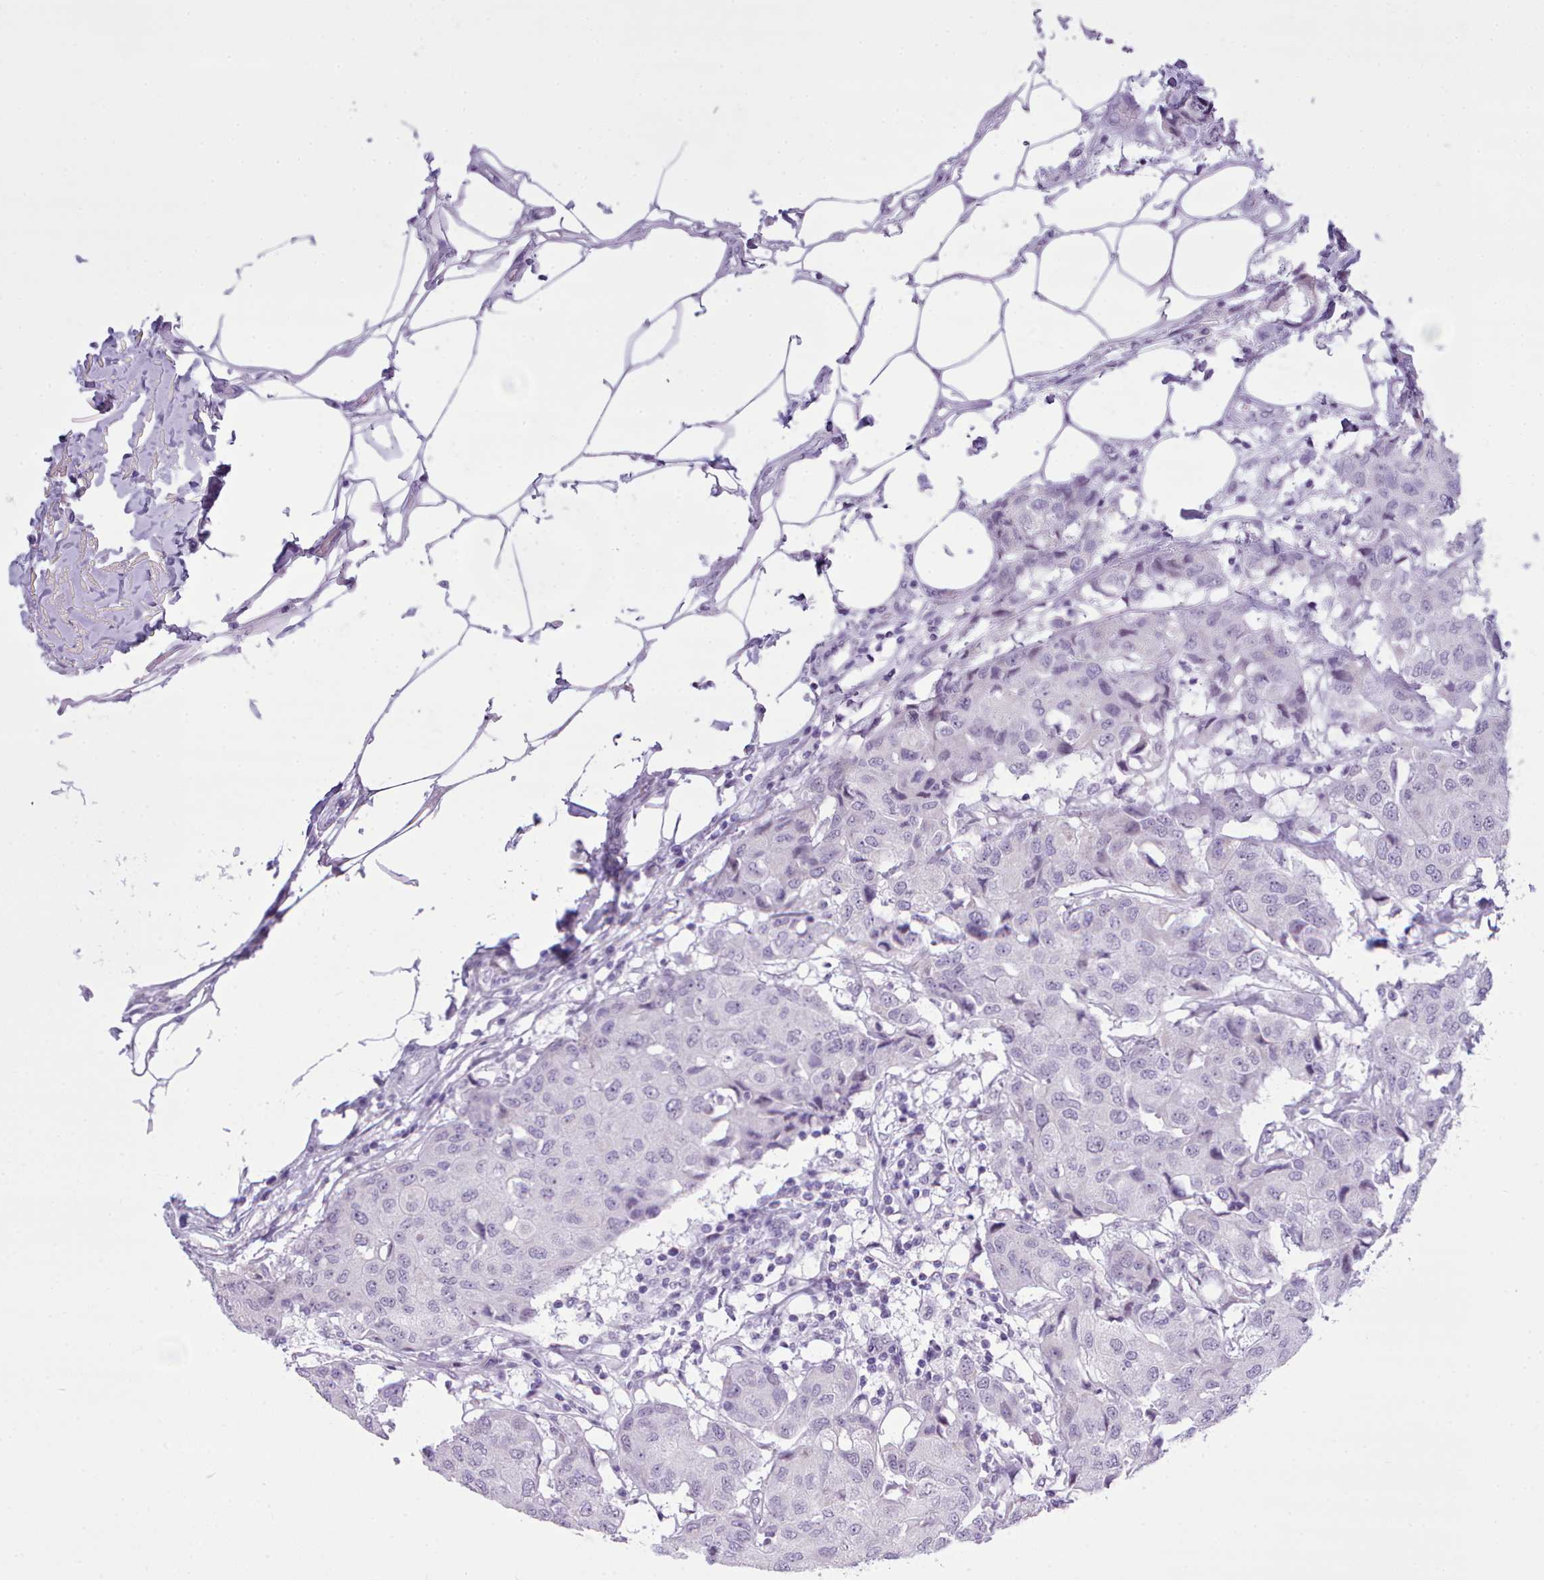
{"staining": {"intensity": "negative", "quantity": "none", "location": "none"}, "tissue": "breast cancer", "cell_type": "Tumor cells", "image_type": "cancer", "snomed": [{"axis": "morphology", "description": "Duct carcinoma"}, {"axis": "topography", "description": "Breast"}], "caption": "Histopathology image shows no significant protein positivity in tumor cells of infiltrating ductal carcinoma (breast).", "gene": "FBXO48", "patient": {"sex": "female", "age": 80}}